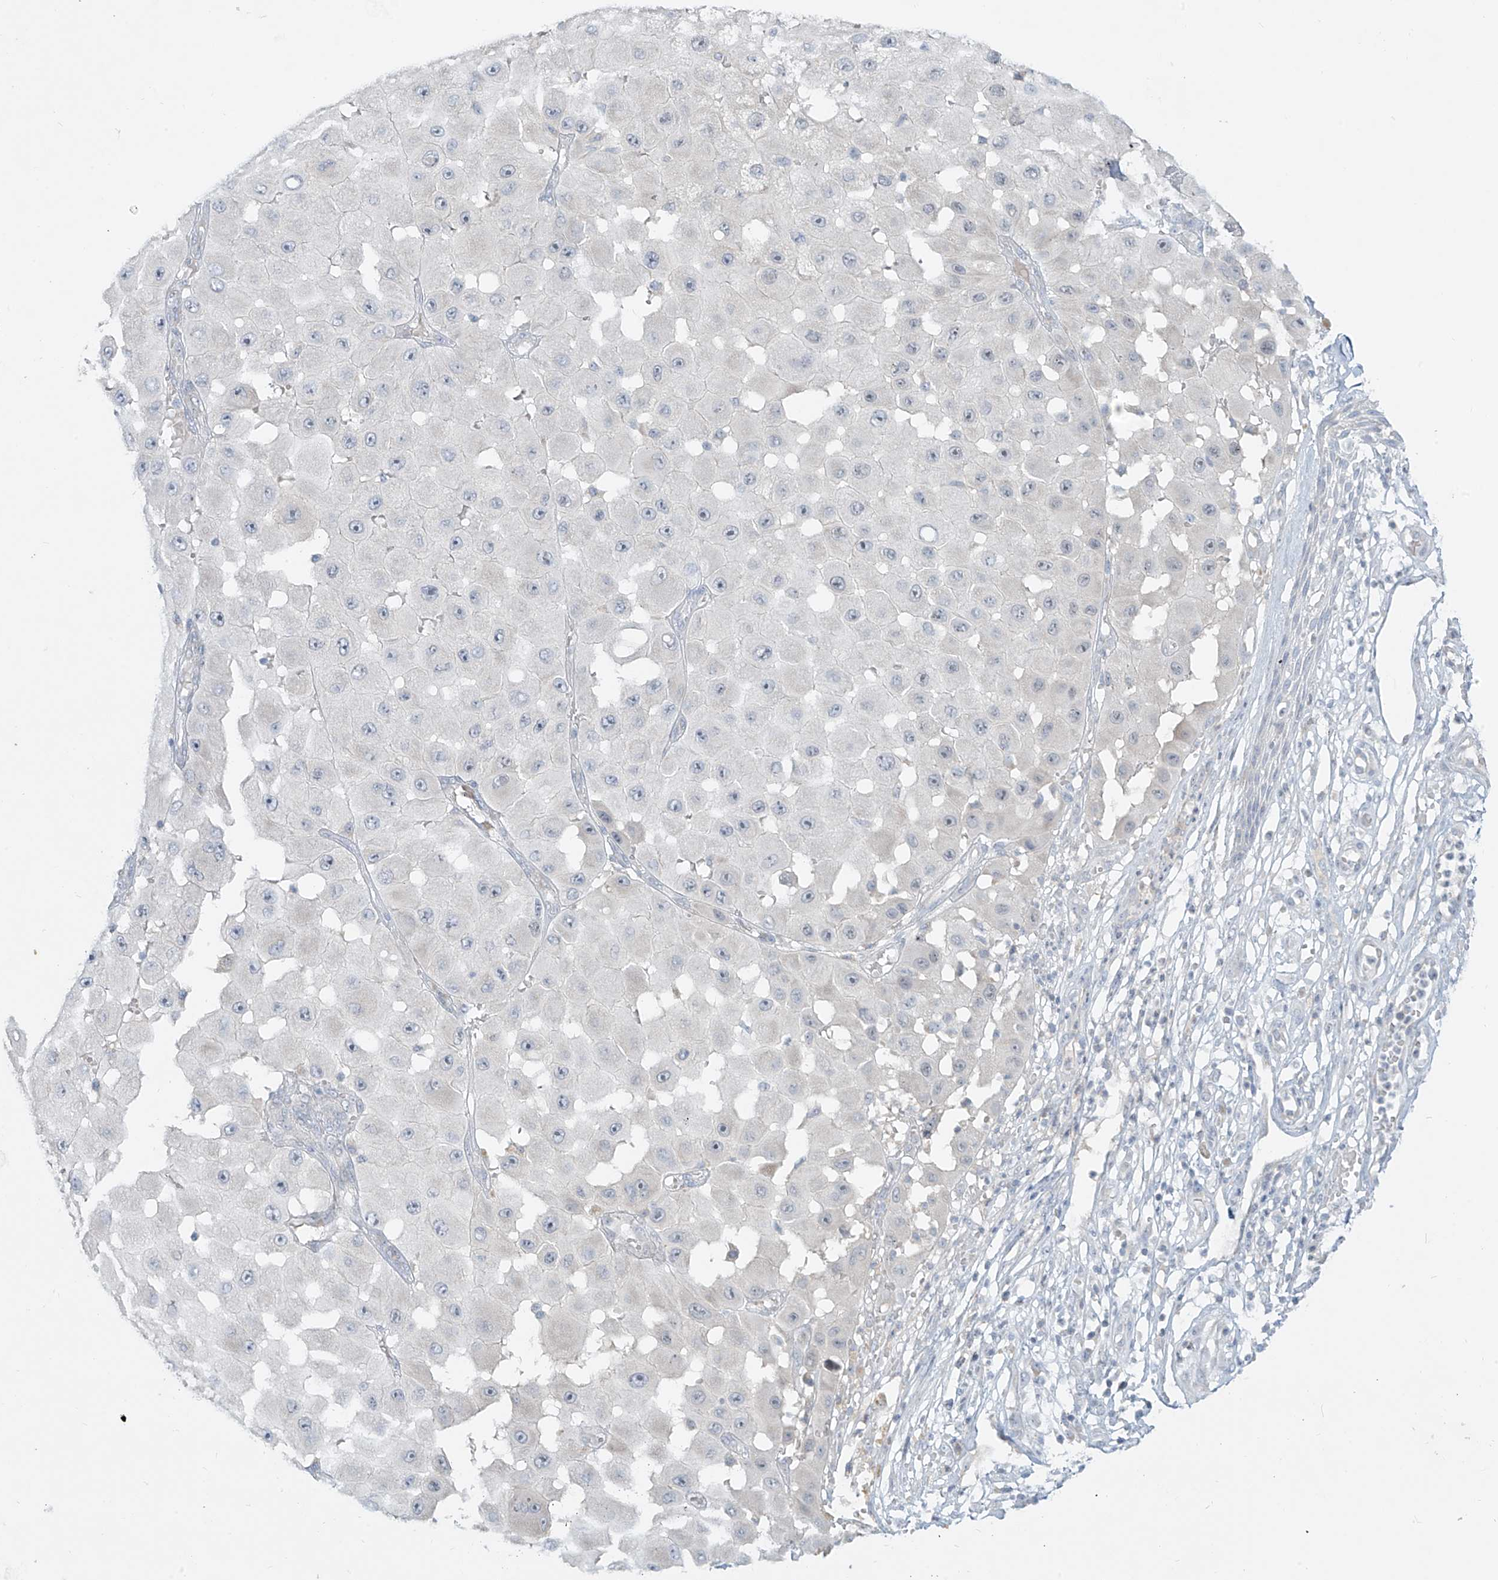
{"staining": {"intensity": "negative", "quantity": "none", "location": "none"}, "tissue": "melanoma", "cell_type": "Tumor cells", "image_type": "cancer", "snomed": [{"axis": "morphology", "description": "Malignant melanoma, NOS"}, {"axis": "topography", "description": "Skin"}], "caption": "The immunohistochemistry (IHC) photomicrograph has no significant staining in tumor cells of malignant melanoma tissue.", "gene": "C2orf42", "patient": {"sex": "female", "age": 81}}